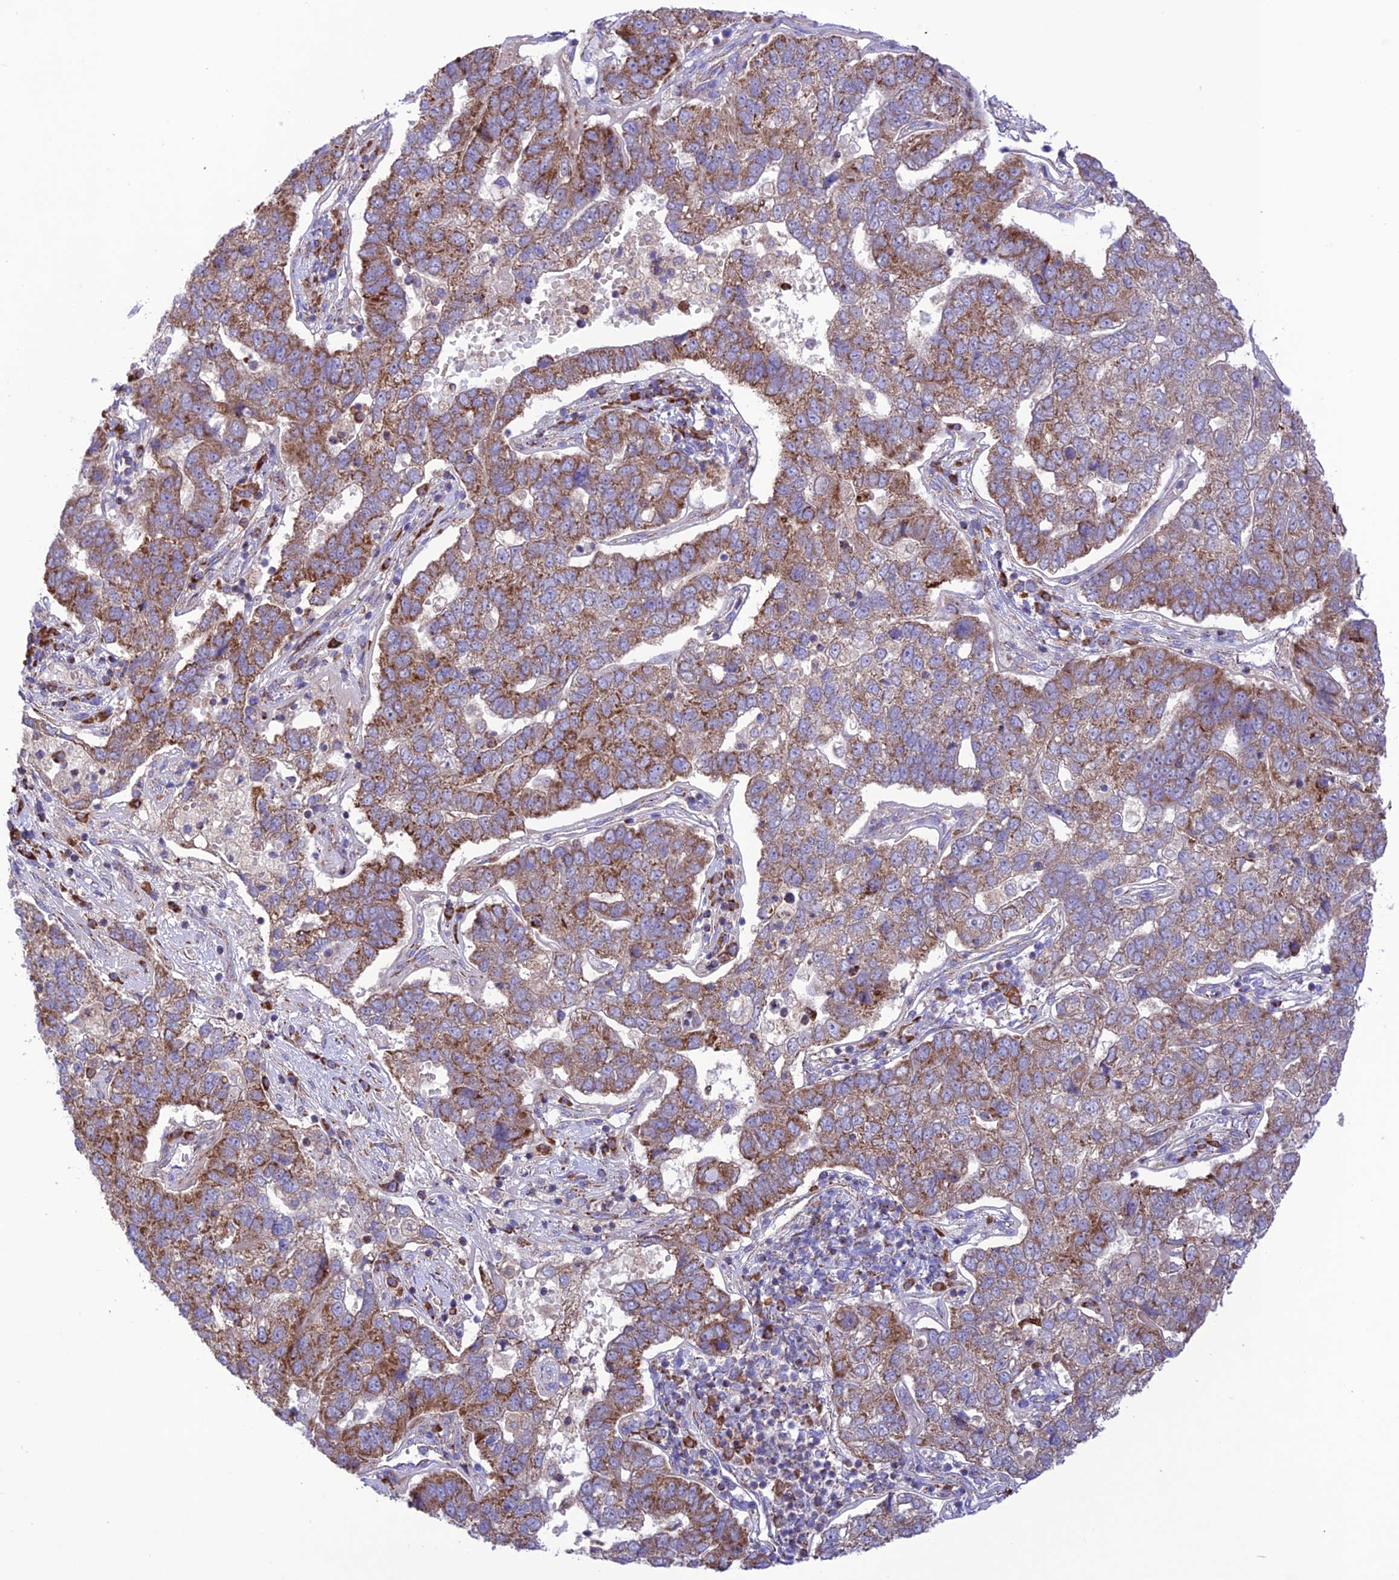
{"staining": {"intensity": "moderate", "quantity": ">75%", "location": "cytoplasmic/membranous"}, "tissue": "pancreatic cancer", "cell_type": "Tumor cells", "image_type": "cancer", "snomed": [{"axis": "morphology", "description": "Adenocarcinoma, NOS"}, {"axis": "topography", "description": "Pancreas"}], "caption": "The photomicrograph exhibits a brown stain indicating the presence of a protein in the cytoplasmic/membranous of tumor cells in pancreatic cancer.", "gene": "UAP1L1", "patient": {"sex": "female", "age": 61}}